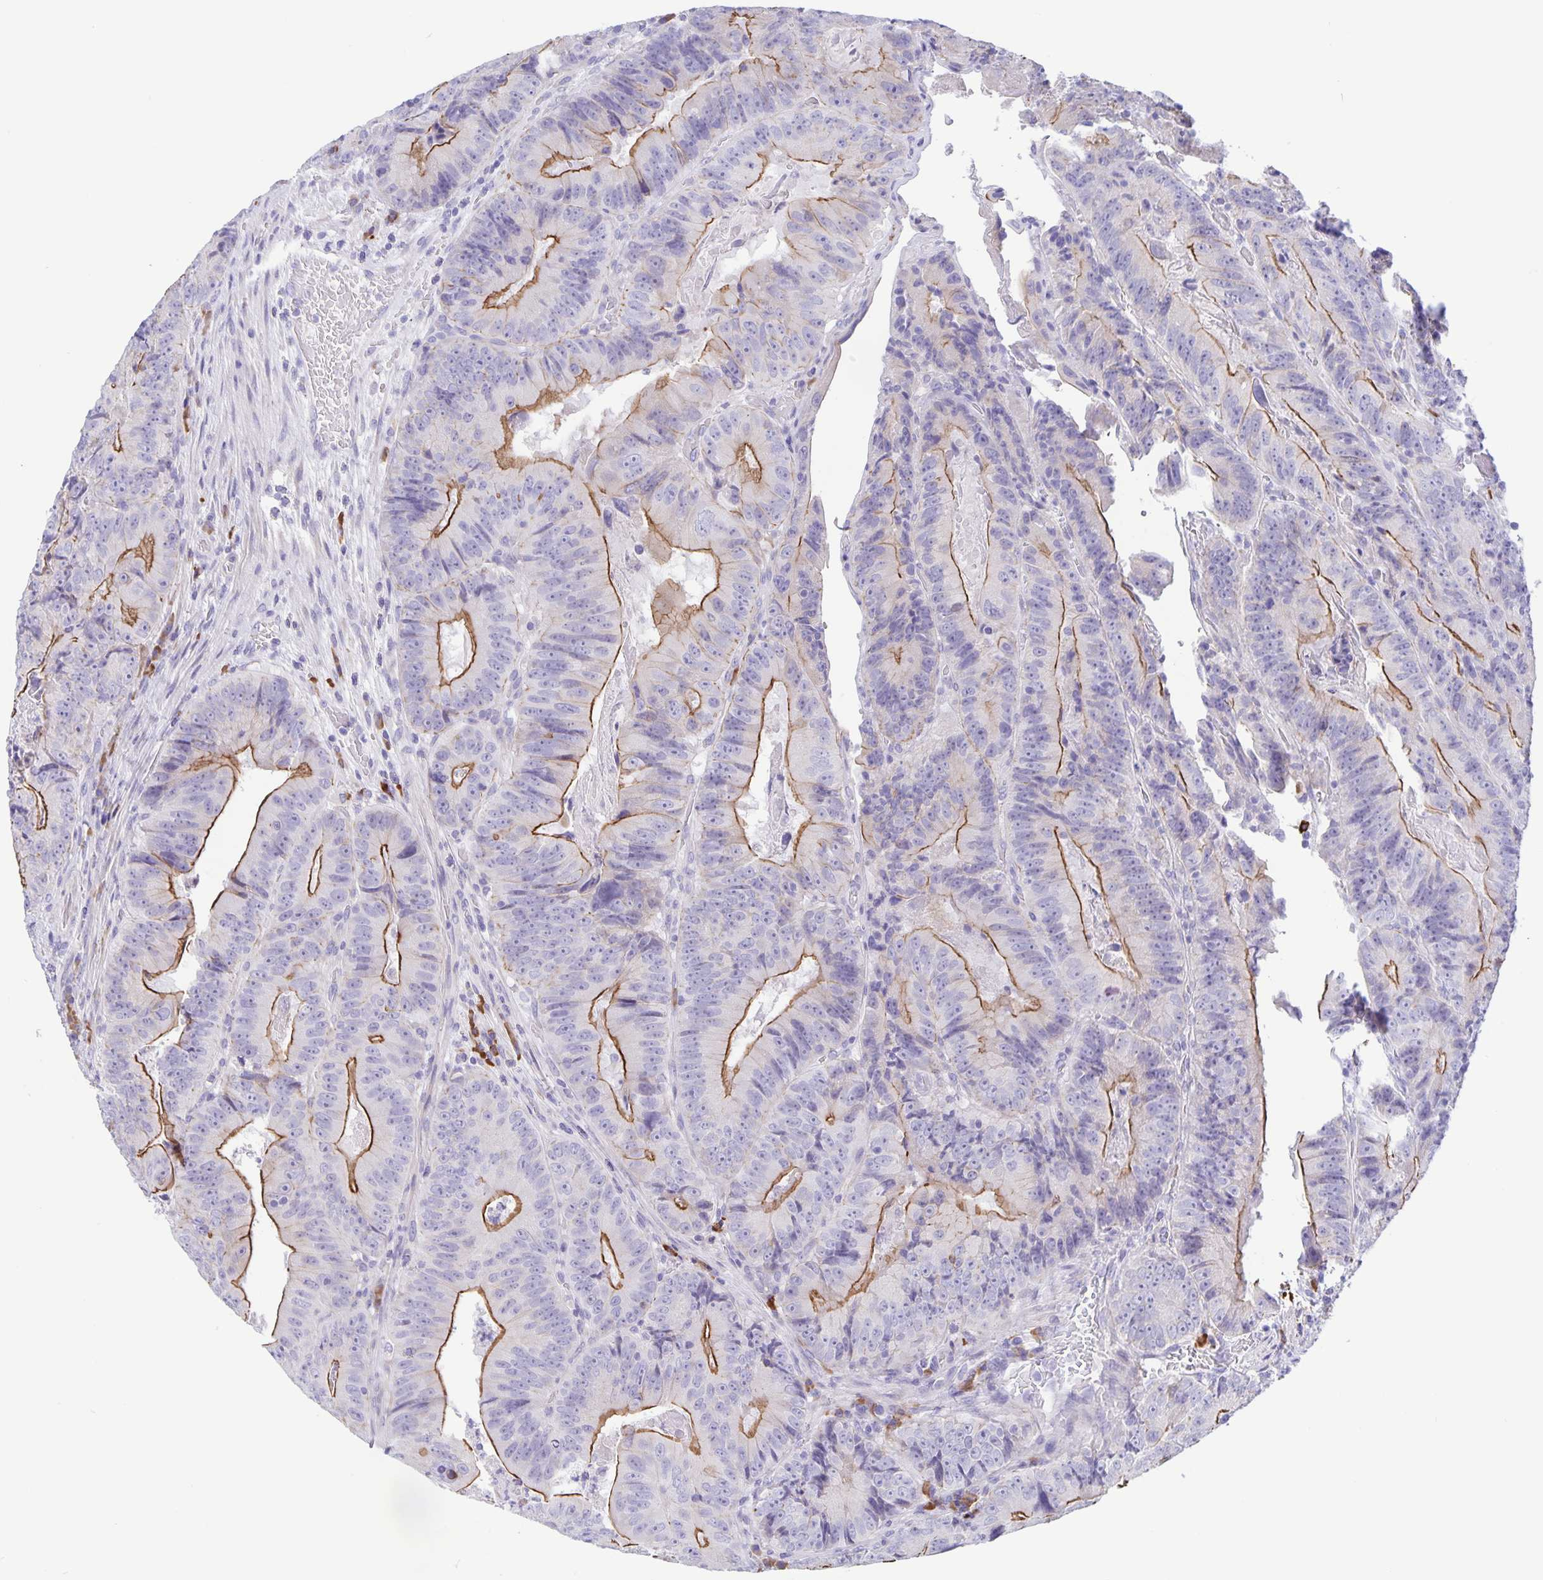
{"staining": {"intensity": "moderate", "quantity": "25%-75%", "location": "cytoplasmic/membranous"}, "tissue": "colorectal cancer", "cell_type": "Tumor cells", "image_type": "cancer", "snomed": [{"axis": "morphology", "description": "Adenocarcinoma, NOS"}, {"axis": "topography", "description": "Colon"}], "caption": "Immunohistochemistry (IHC) (DAB (3,3'-diaminobenzidine)) staining of human colorectal adenocarcinoma exhibits moderate cytoplasmic/membranous protein staining in about 25%-75% of tumor cells.", "gene": "ERMN", "patient": {"sex": "female", "age": 86}}